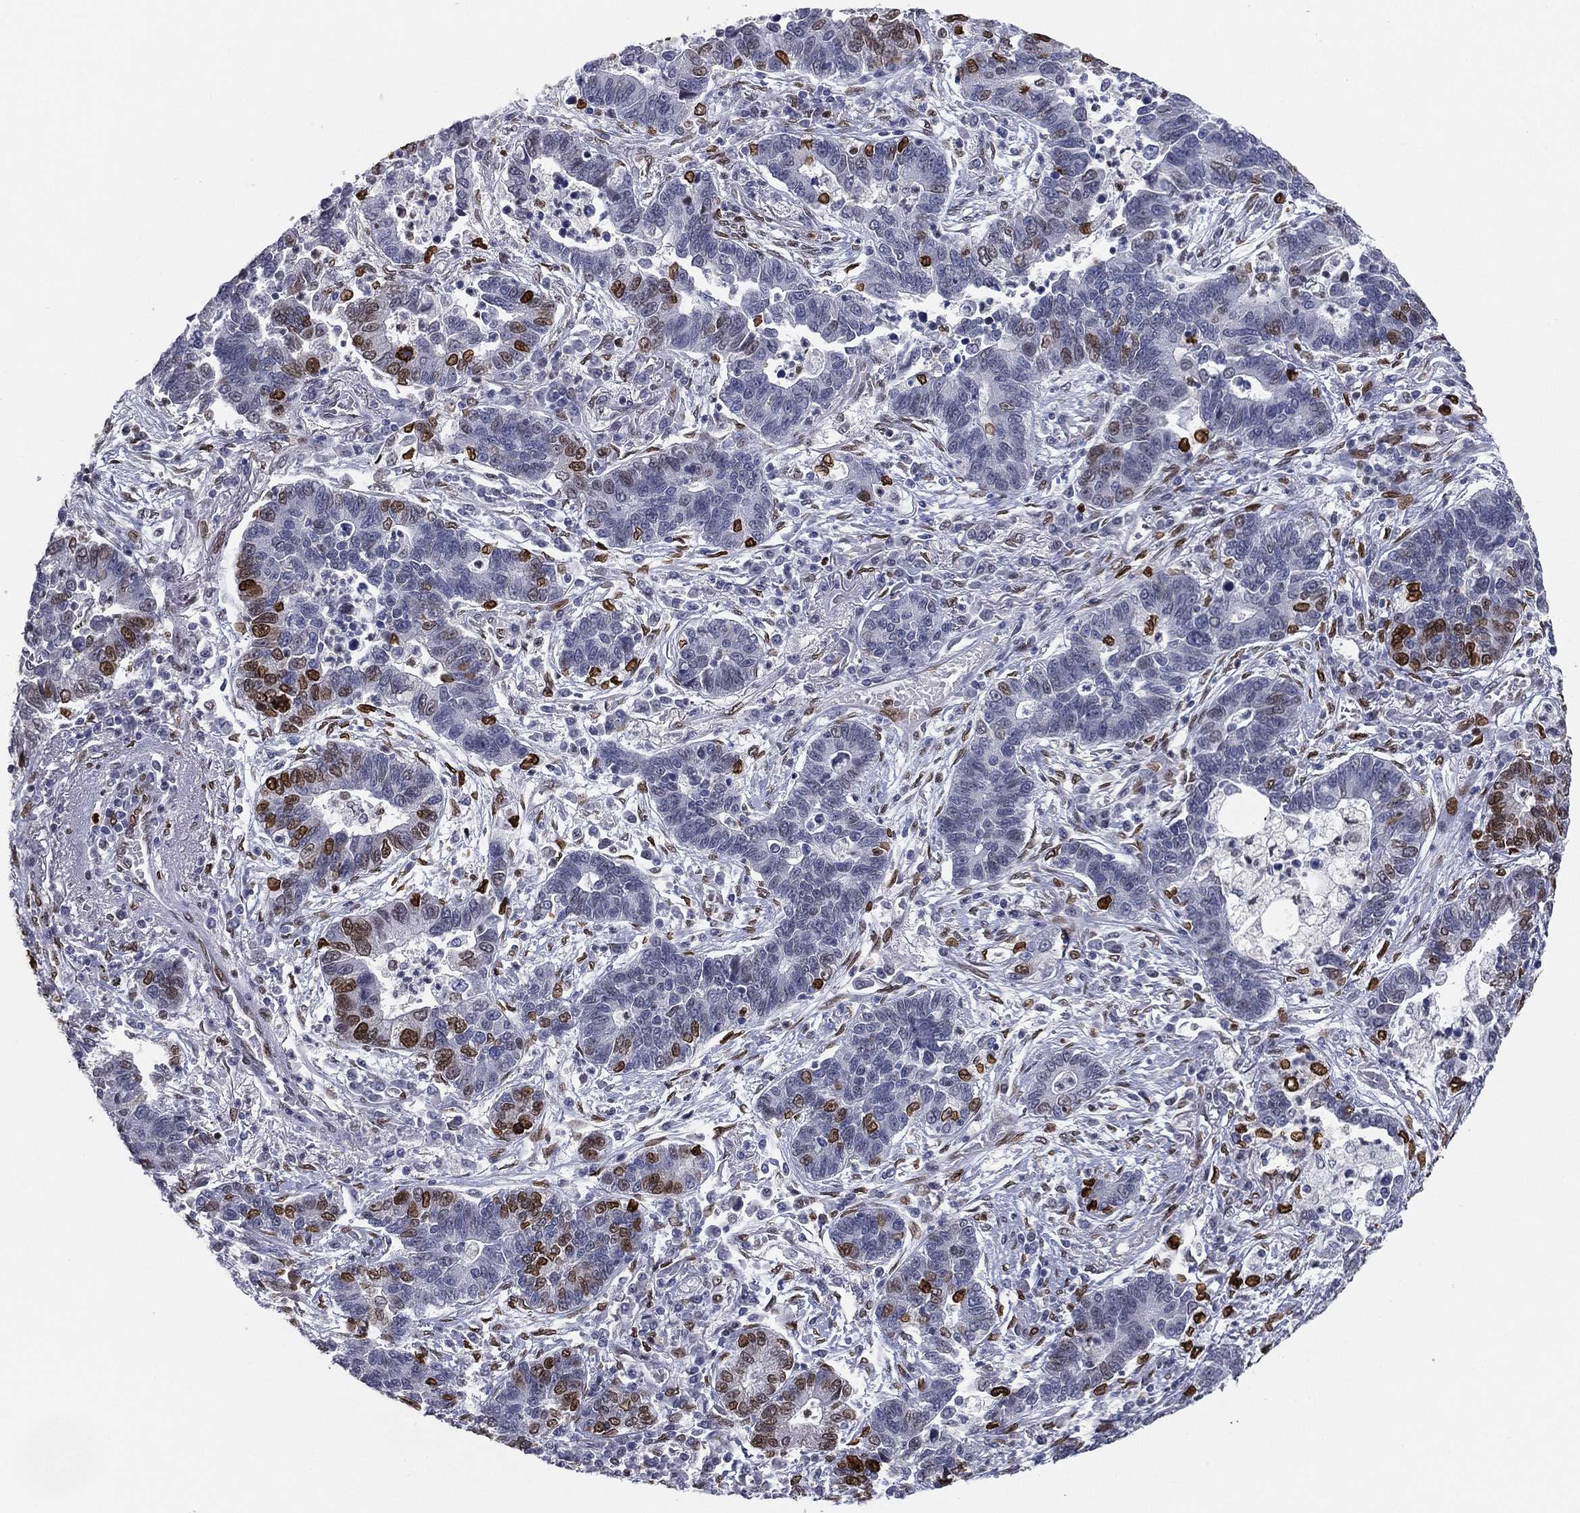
{"staining": {"intensity": "strong", "quantity": "<25%", "location": "nuclear"}, "tissue": "lung cancer", "cell_type": "Tumor cells", "image_type": "cancer", "snomed": [{"axis": "morphology", "description": "Adenocarcinoma, NOS"}, {"axis": "topography", "description": "Lung"}], "caption": "This is a histology image of immunohistochemistry (IHC) staining of adenocarcinoma (lung), which shows strong positivity in the nuclear of tumor cells.", "gene": "LMNB1", "patient": {"sex": "female", "age": 57}}